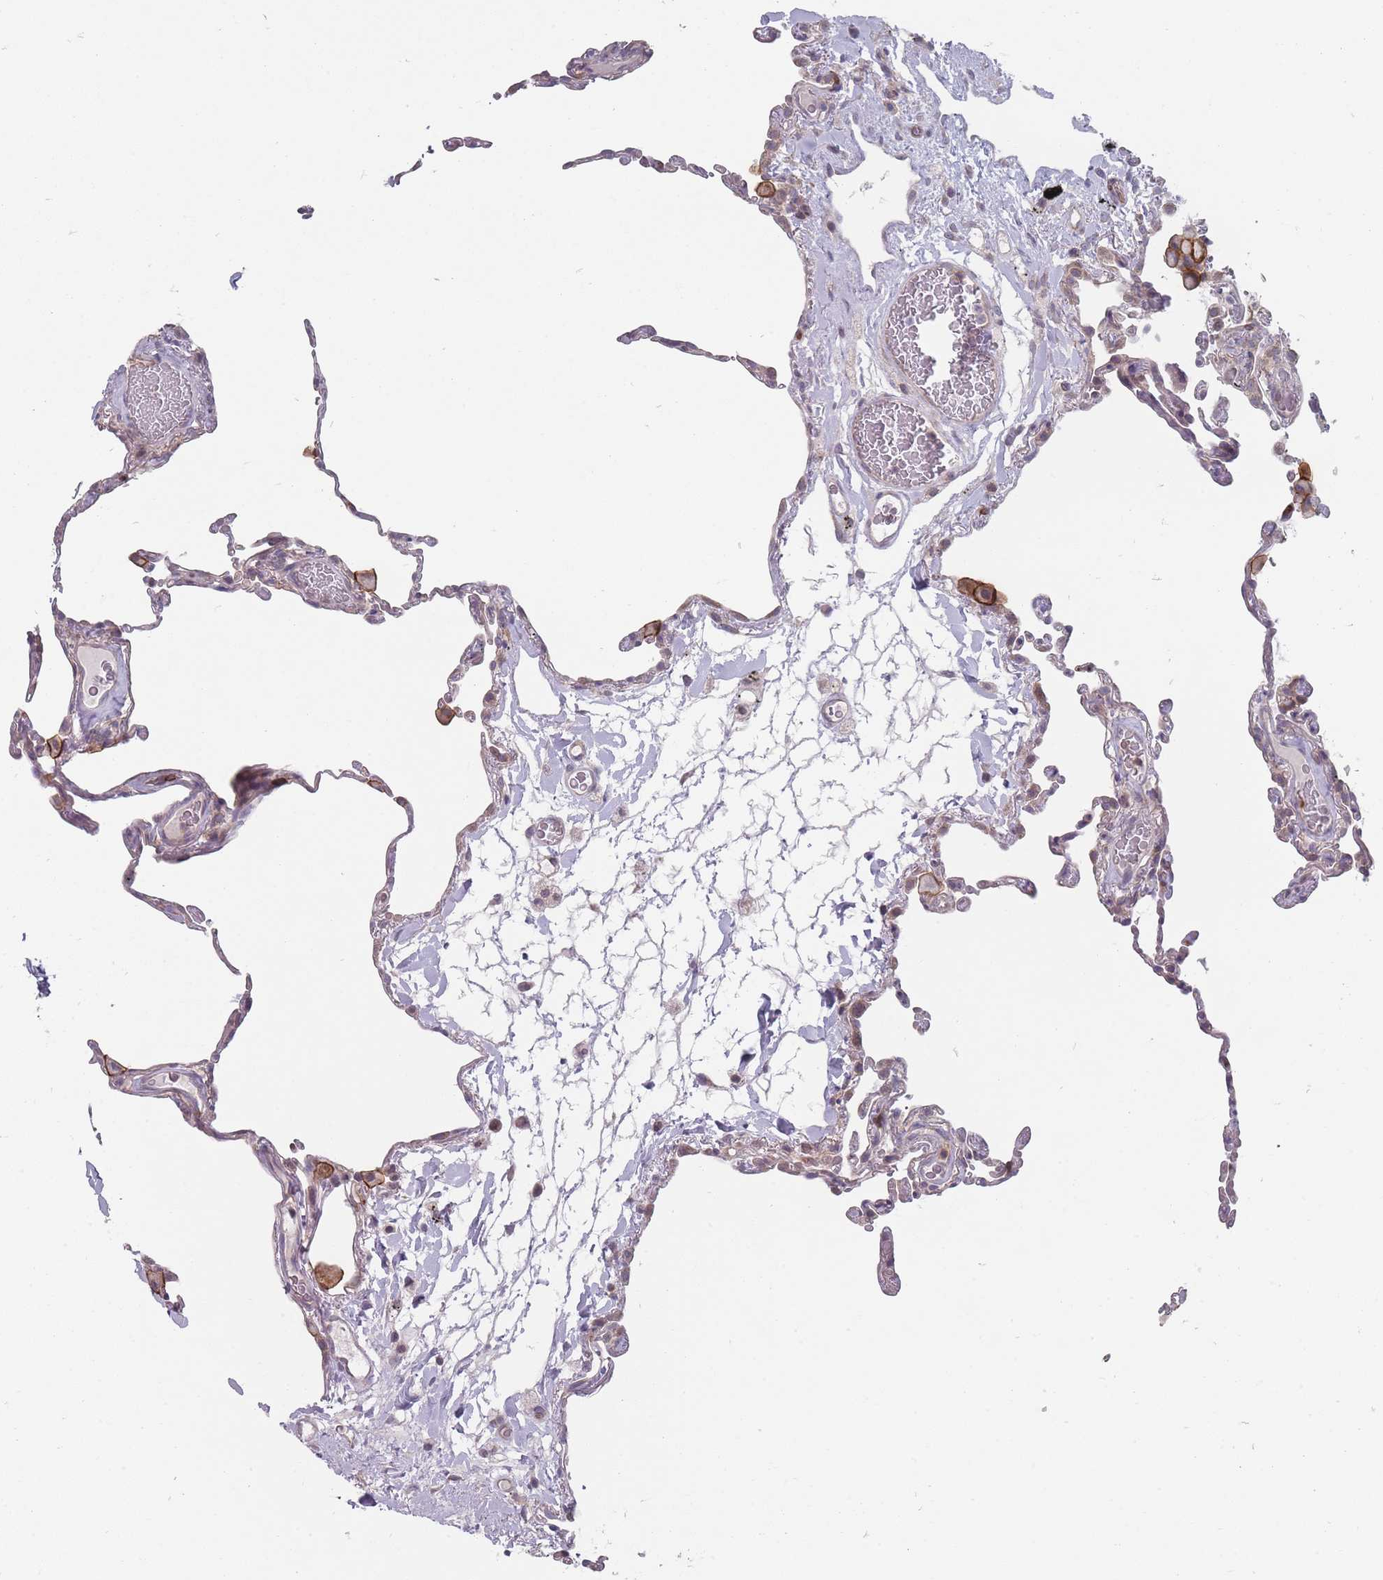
{"staining": {"intensity": "weak", "quantity": "25%-75%", "location": "cytoplasmic/membranous"}, "tissue": "lung", "cell_type": "Alveolar cells", "image_type": "normal", "snomed": [{"axis": "morphology", "description": "Normal tissue, NOS"}, {"axis": "topography", "description": "Lung"}], "caption": "This is an image of immunohistochemistry staining of benign lung, which shows weak expression in the cytoplasmic/membranous of alveolar cells.", "gene": "PCDH12", "patient": {"sex": "female", "age": 57}}